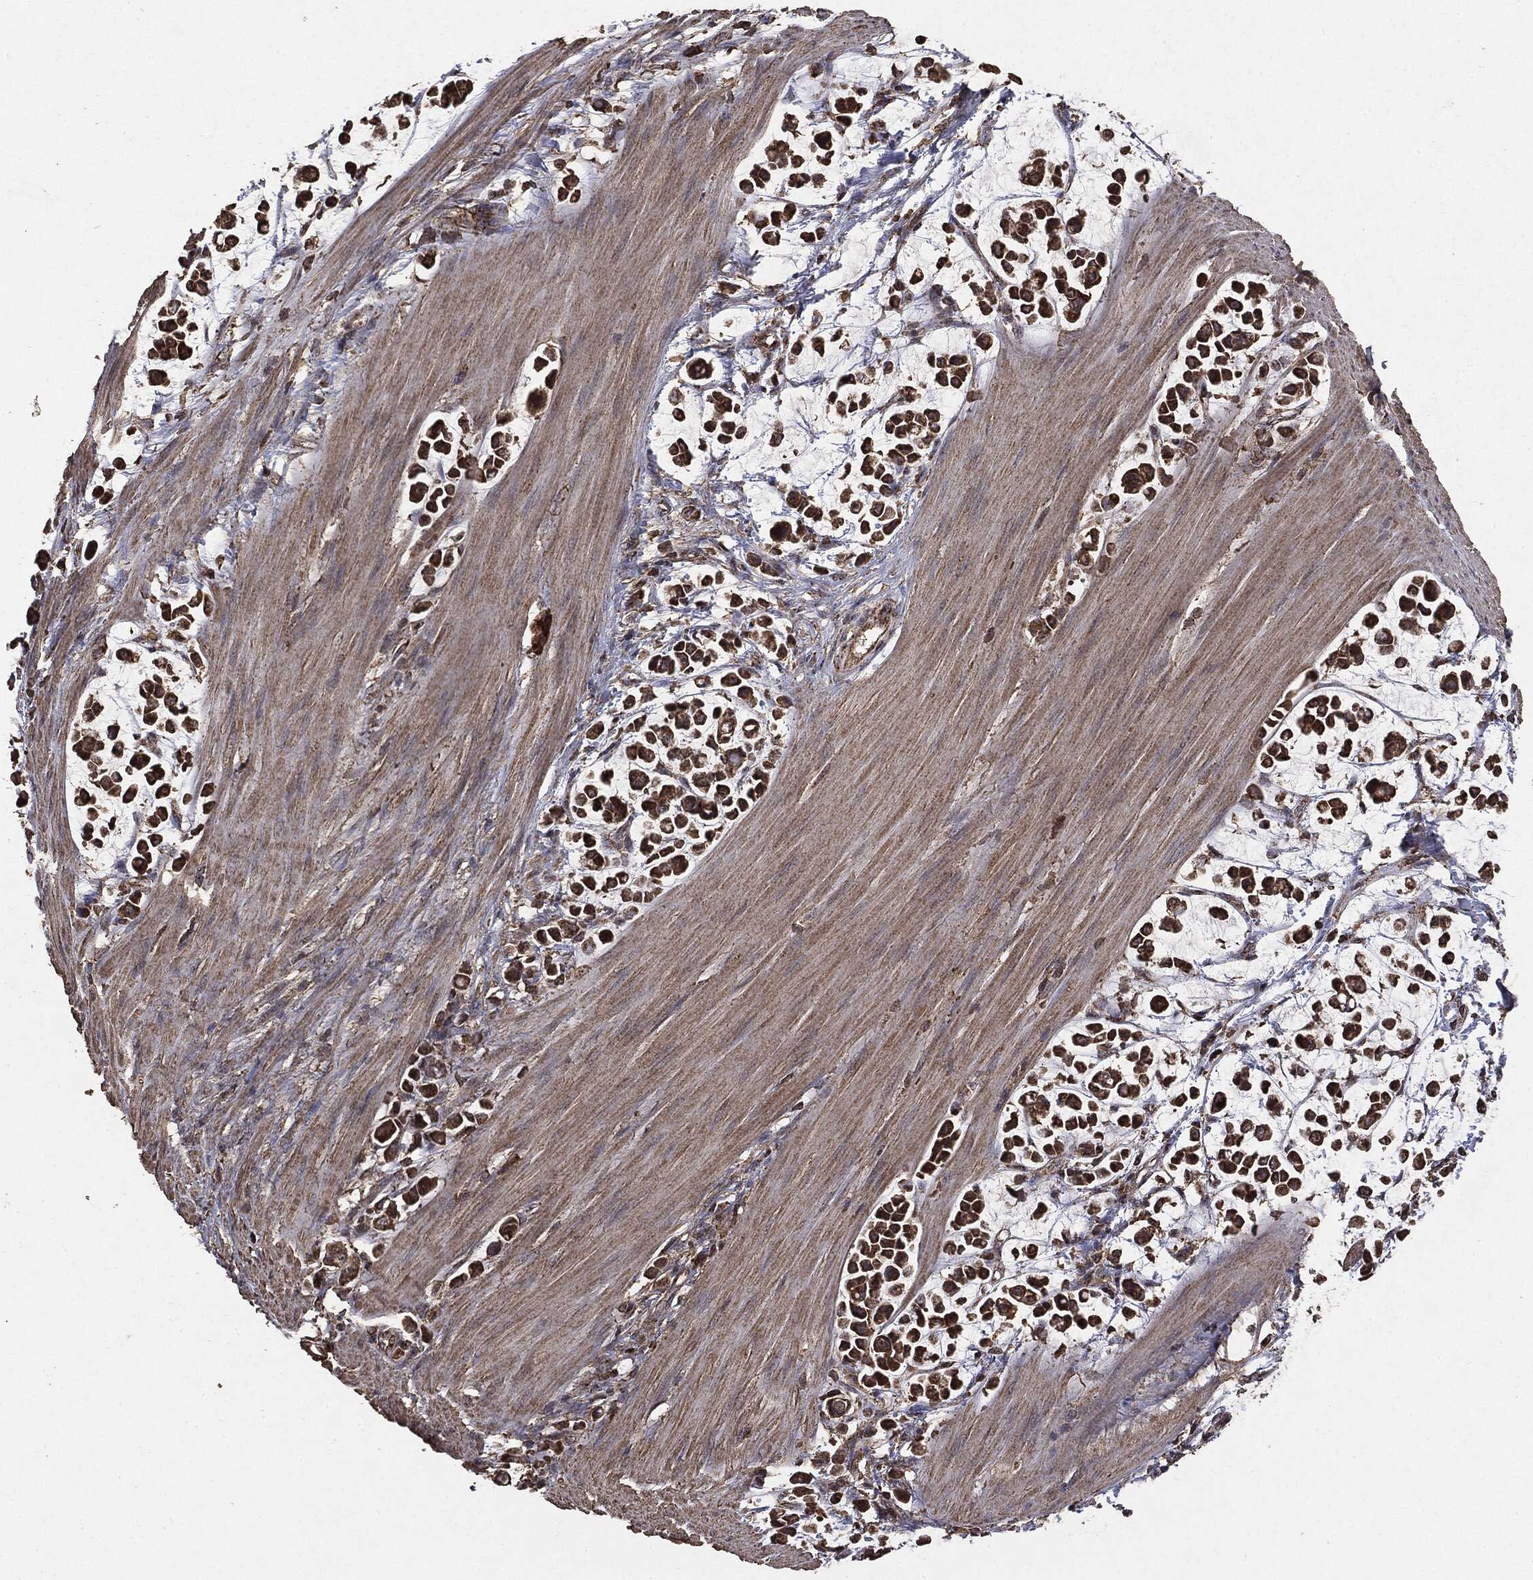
{"staining": {"intensity": "strong", "quantity": ">75%", "location": "cytoplasmic/membranous"}, "tissue": "stomach cancer", "cell_type": "Tumor cells", "image_type": "cancer", "snomed": [{"axis": "morphology", "description": "Adenocarcinoma, NOS"}, {"axis": "topography", "description": "Stomach"}], "caption": "Stomach adenocarcinoma tissue demonstrates strong cytoplasmic/membranous positivity in approximately >75% of tumor cells, visualized by immunohistochemistry.", "gene": "MTOR", "patient": {"sex": "male", "age": 82}}